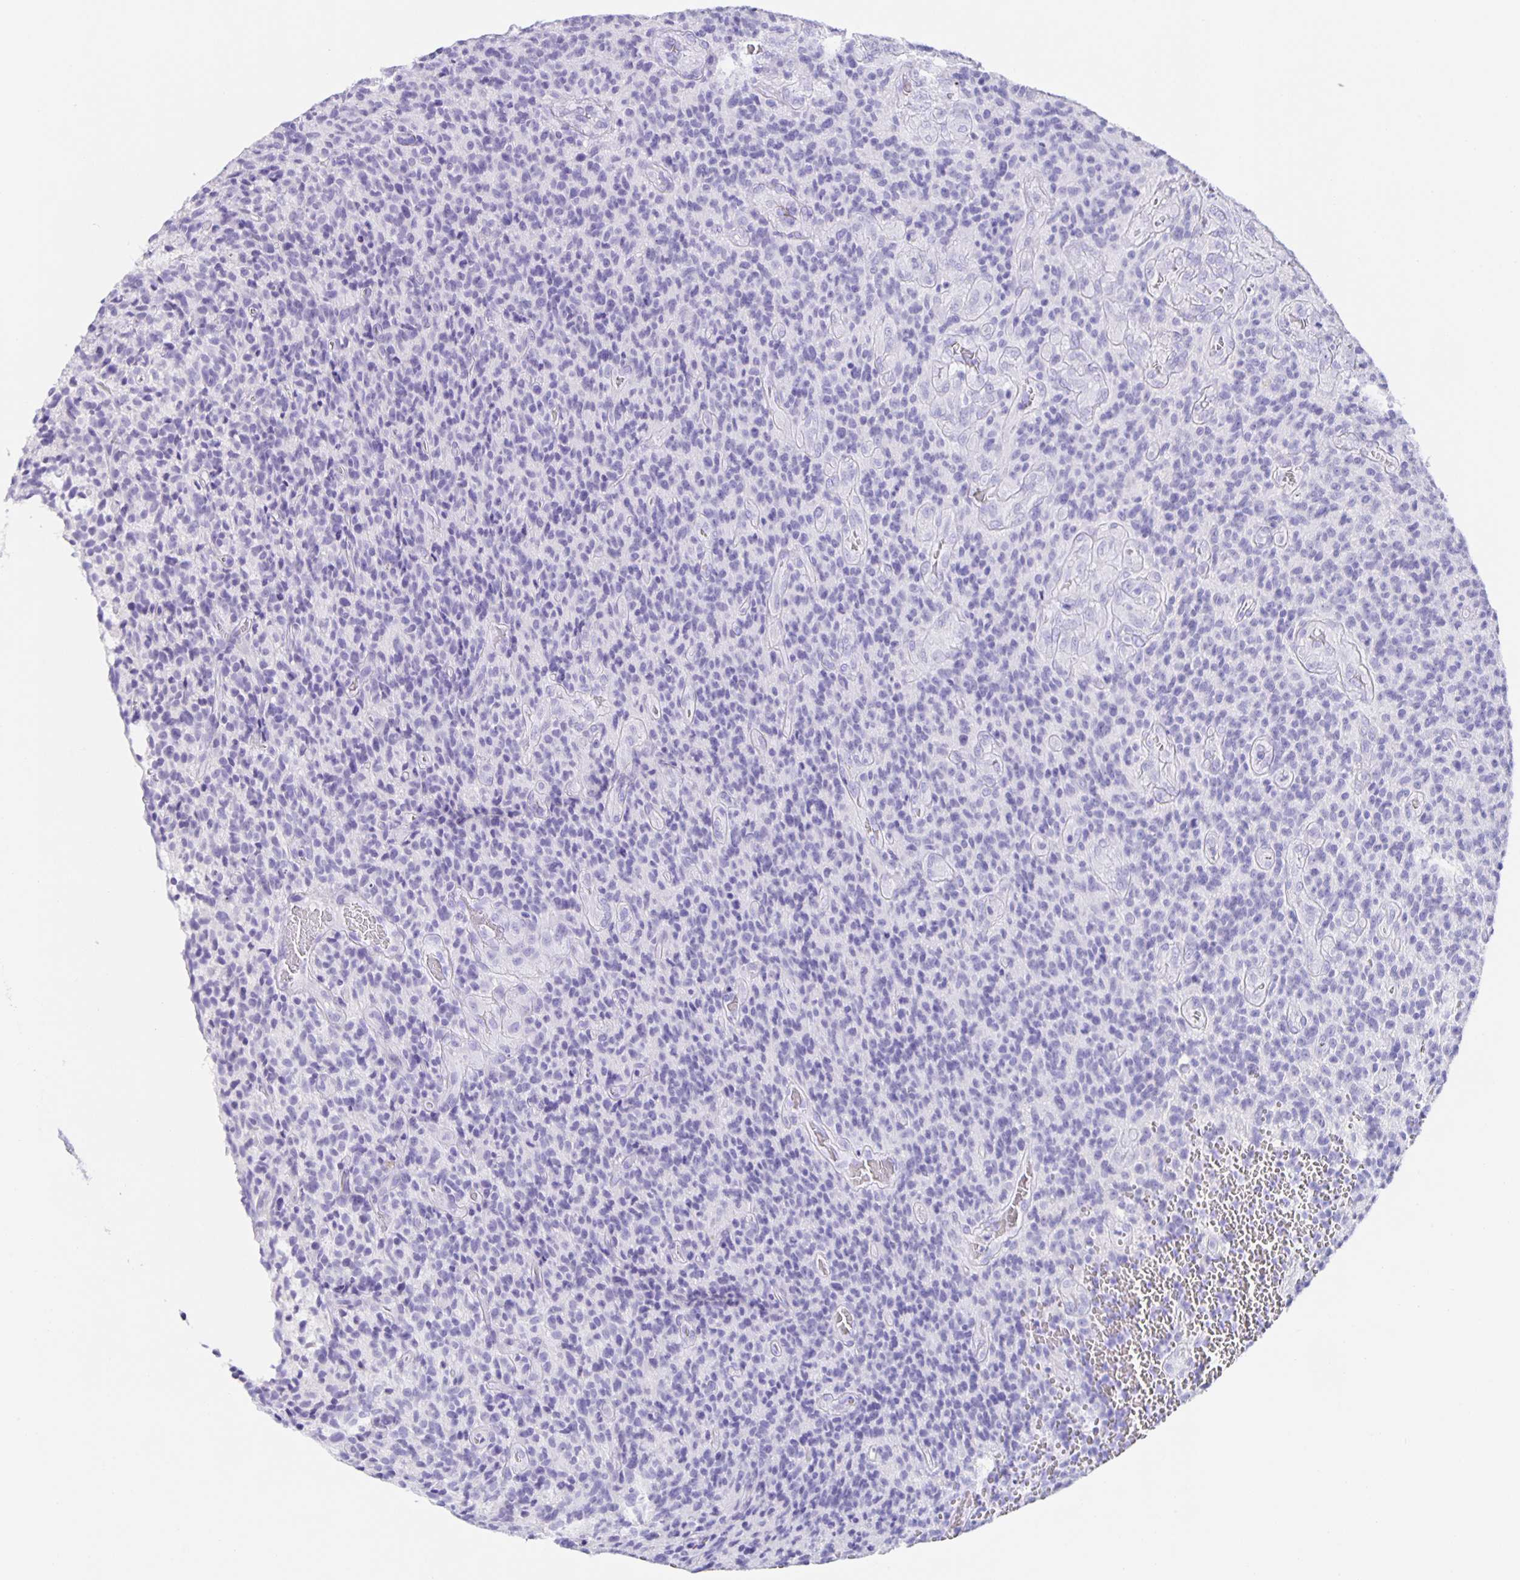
{"staining": {"intensity": "negative", "quantity": "none", "location": "none"}, "tissue": "glioma", "cell_type": "Tumor cells", "image_type": "cancer", "snomed": [{"axis": "morphology", "description": "Glioma, malignant, High grade"}, {"axis": "topography", "description": "Brain"}], "caption": "Immunohistochemistry (IHC) histopathology image of neoplastic tissue: human glioma stained with DAB reveals no significant protein staining in tumor cells.", "gene": "GUCA2A", "patient": {"sex": "male", "age": 76}}